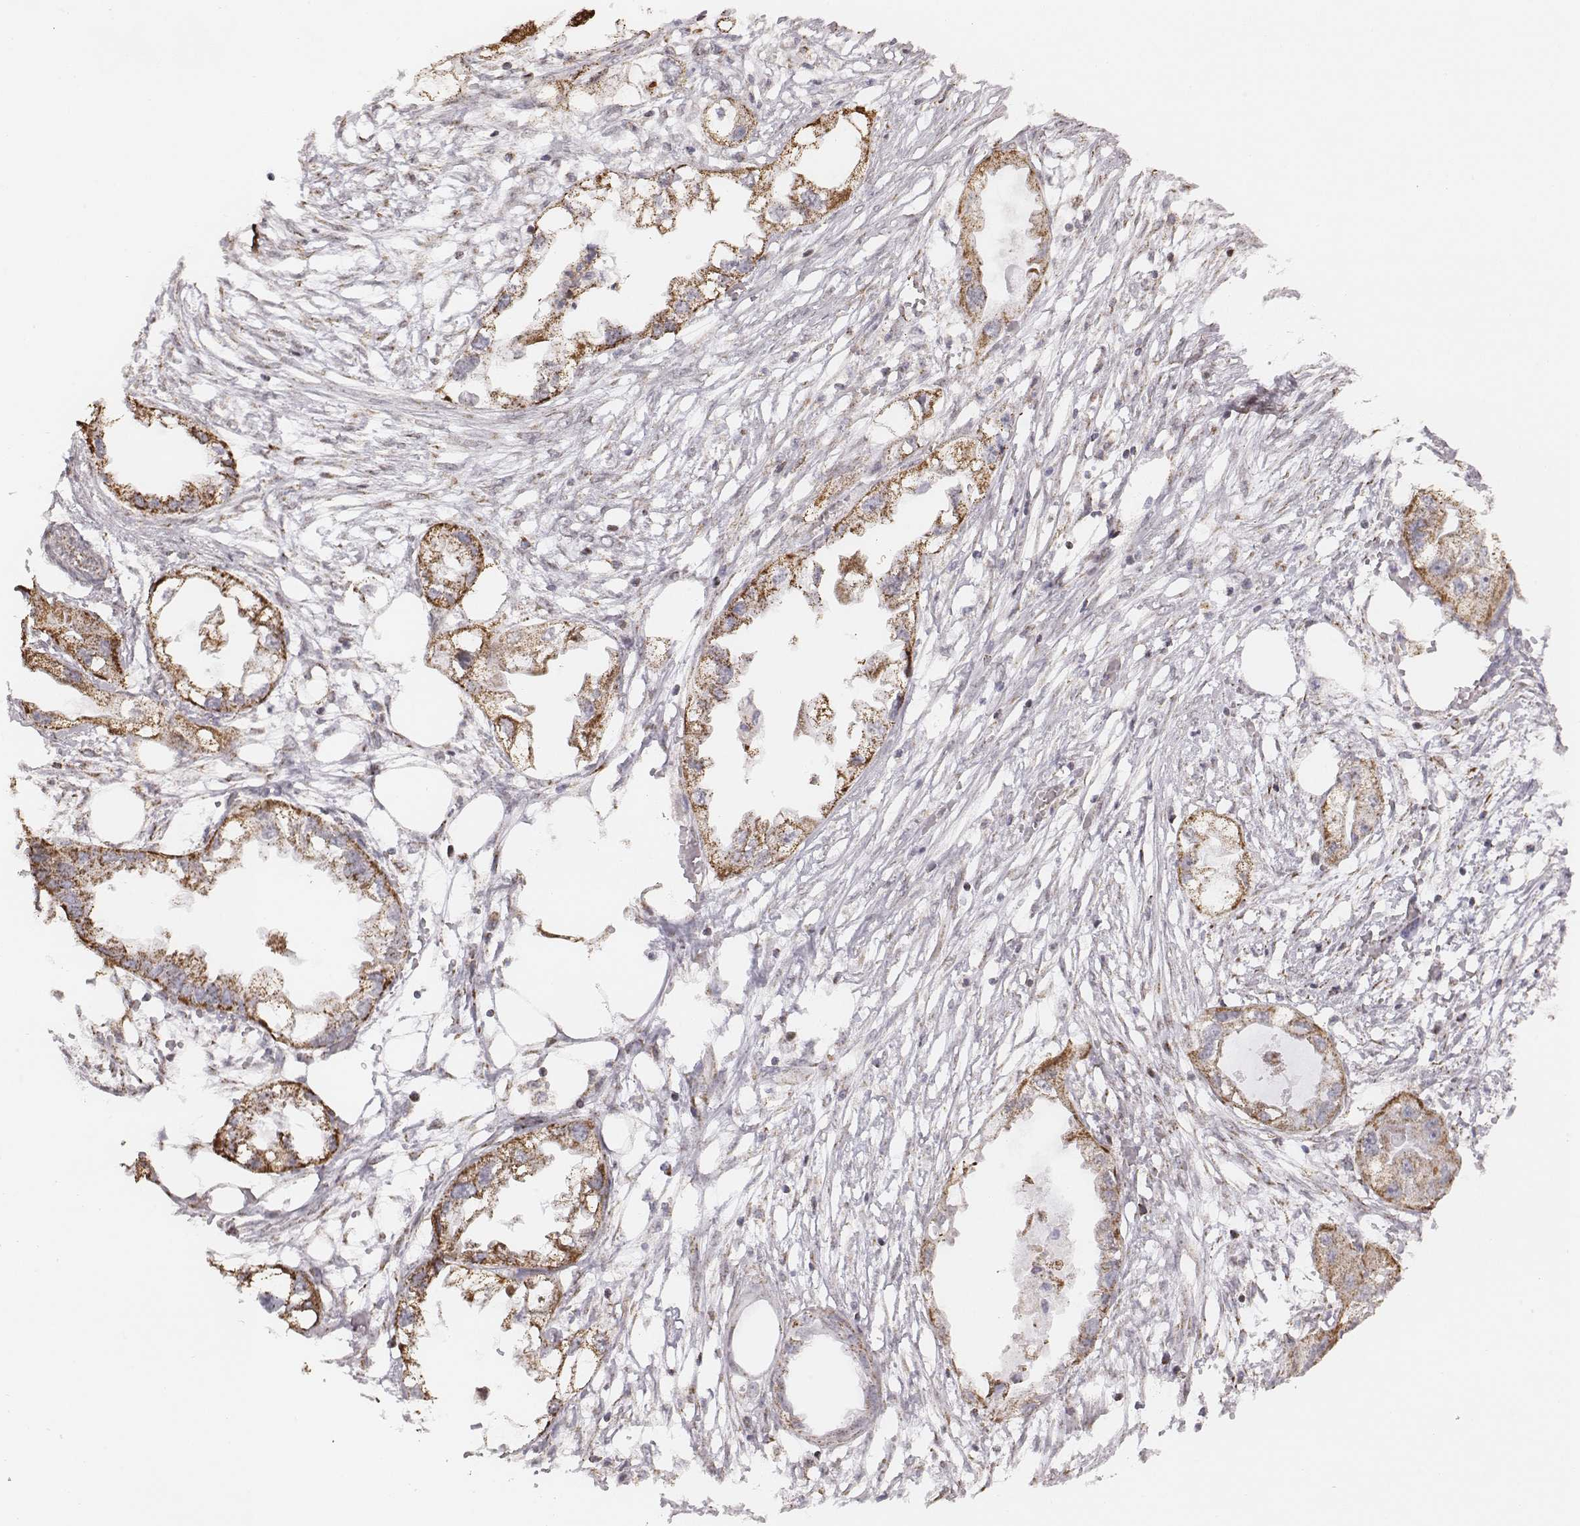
{"staining": {"intensity": "moderate", "quantity": ">75%", "location": "cytoplasmic/membranous"}, "tissue": "endometrial cancer", "cell_type": "Tumor cells", "image_type": "cancer", "snomed": [{"axis": "morphology", "description": "Adenocarcinoma, NOS"}, {"axis": "morphology", "description": "Adenocarcinoma, metastatic, NOS"}, {"axis": "topography", "description": "Adipose tissue"}, {"axis": "topography", "description": "Endometrium"}], "caption": "About >75% of tumor cells in endometrial cancer (adenocarcinoma) demonstrate moderate cytoplasmic/membranous protein staining as visualized by brown immunohistochemical staining.", "gene": "ACOT2", "patient": {"sex": "female", "age": 67}}